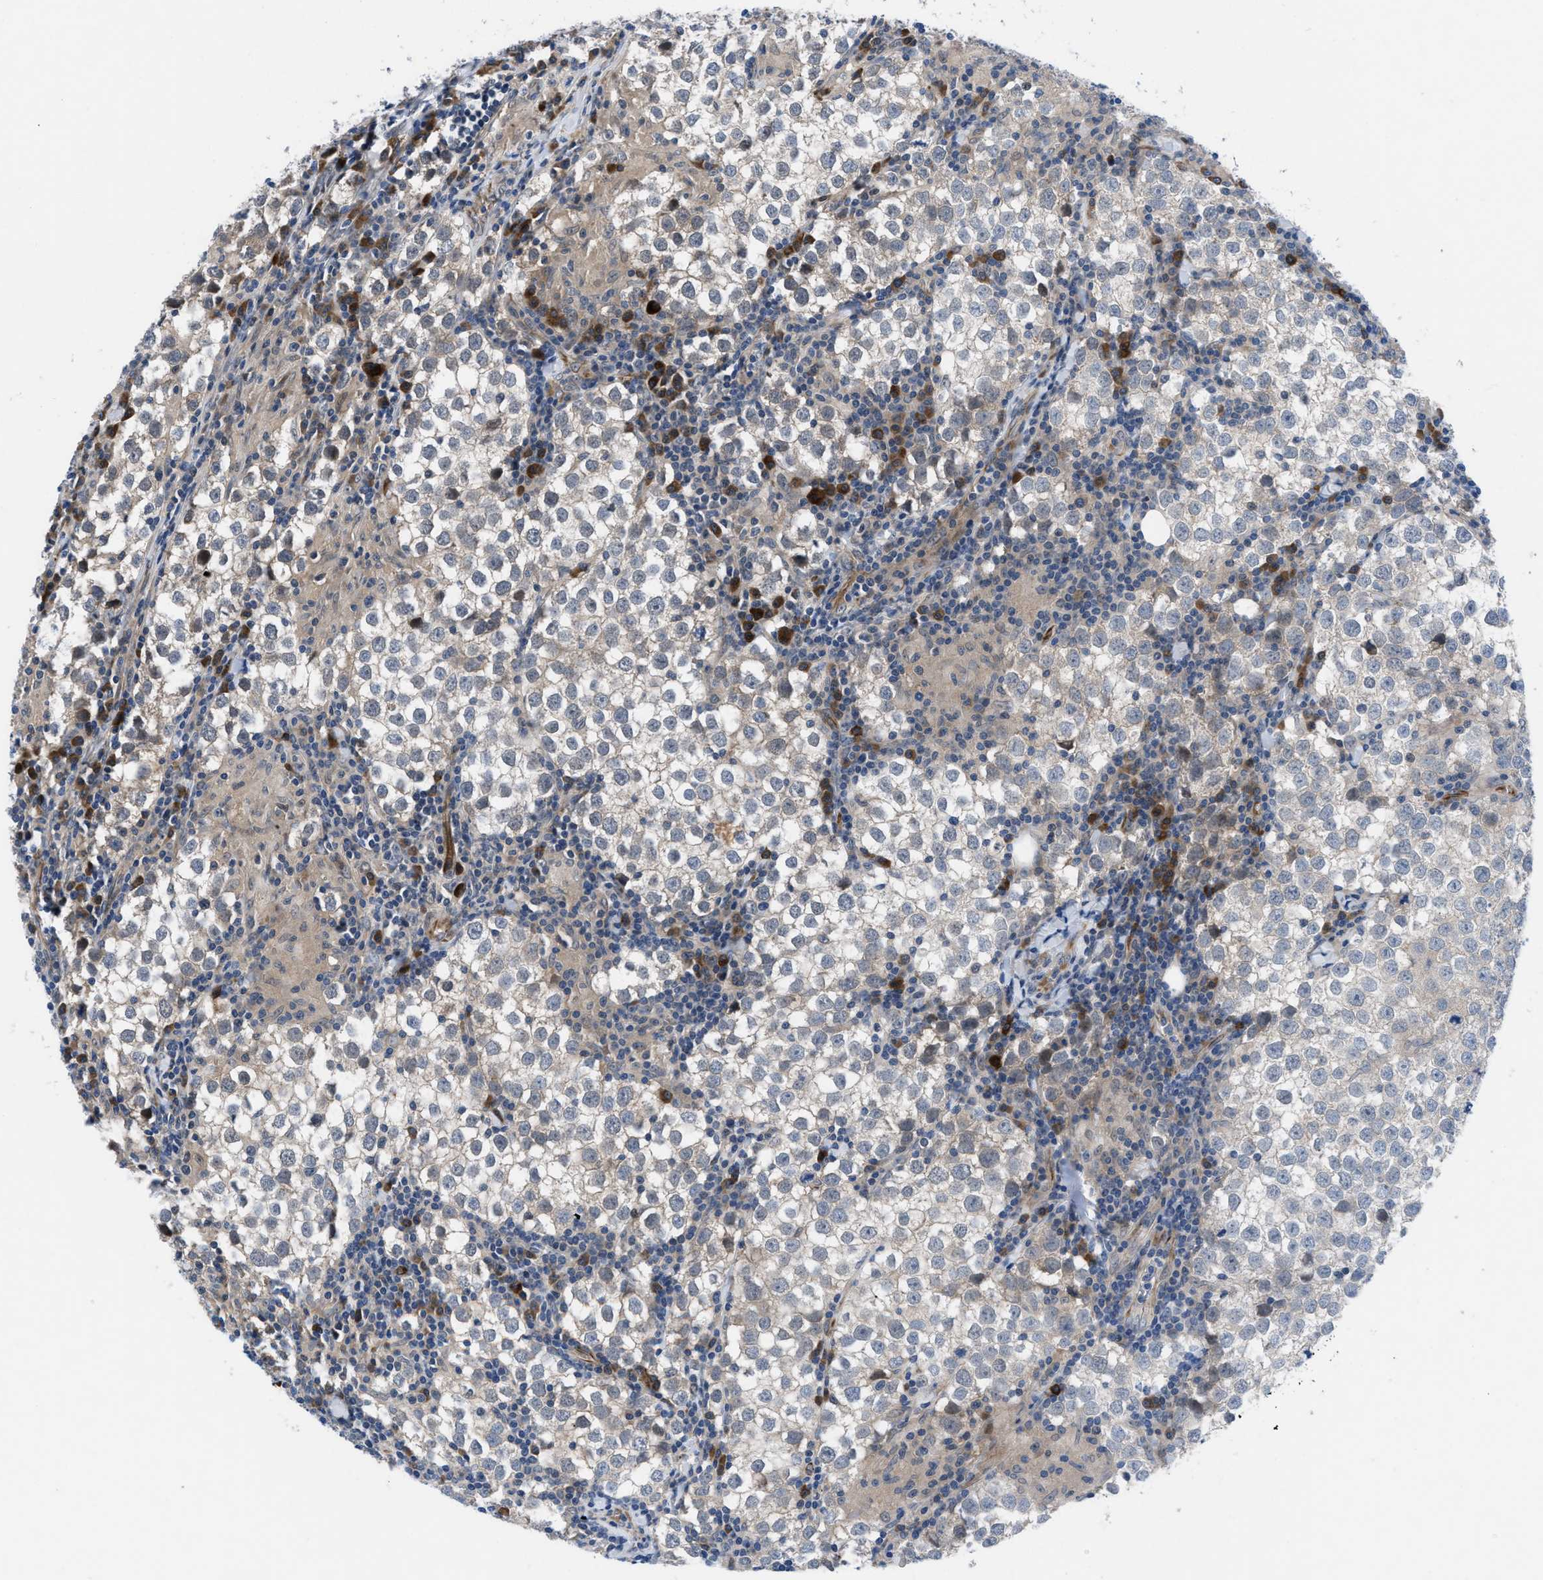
{"staining": {"intensity": "negative", "quantity": "none", "location": "none"}, "tissue": "testis cancer", "cell_type": "Tumor cells", "image_type": "cancer", "snomed": [{"axis": "morphology", "description": "Seminoma, NOS"}, {"axis": "morphology", "description": "Carcinoma, Embryonal, NOS"}, {"axis": "topography", "description": "Testis"}], "caption": "DAB immunohistochemical staining of human testis embryonal carcinoma displays no significant positivity in tumor cells.", "gene": "IL17RE", "patient": {"sex": "male", "age": 36}}